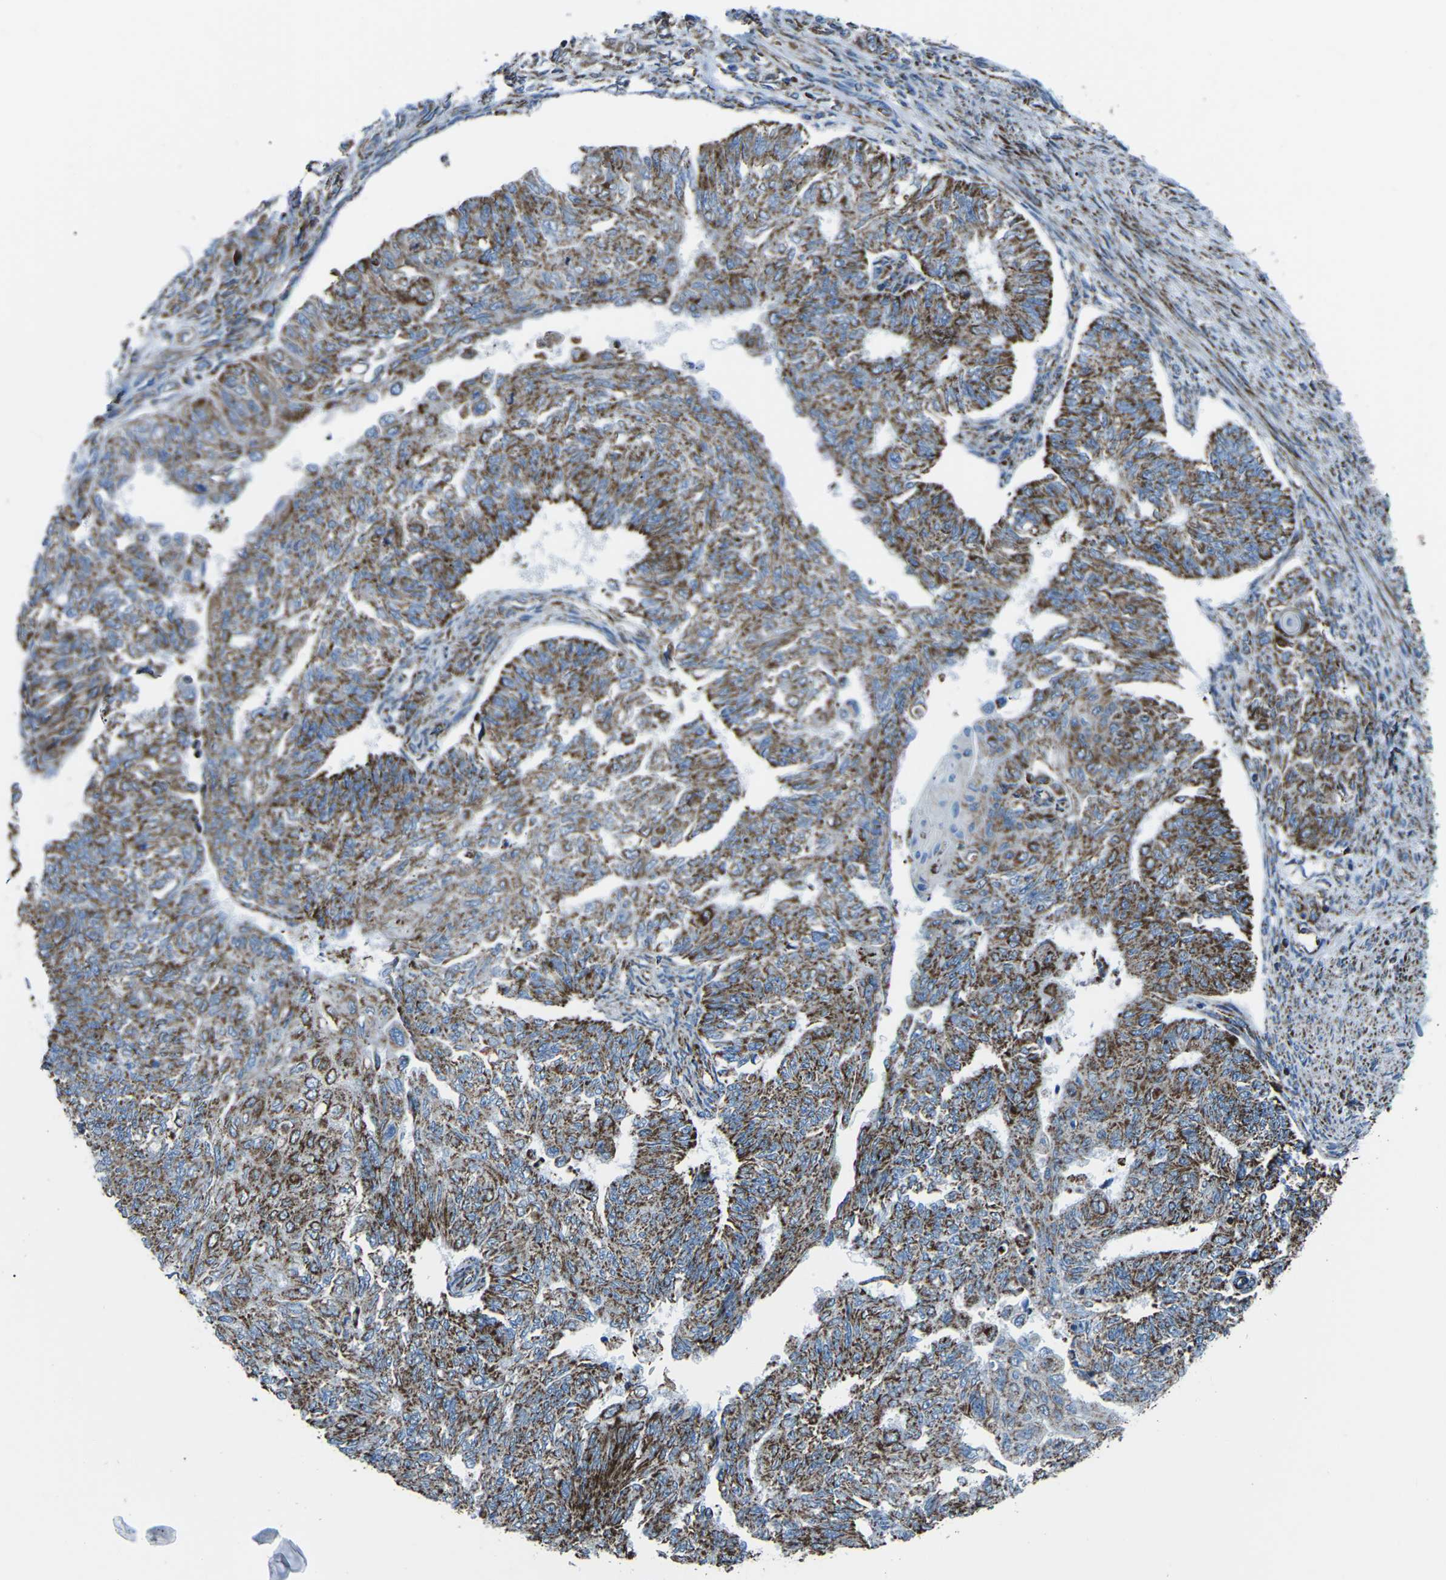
{"staining": {"intensity": "strong", "quantity": ">75%", "location": "cytoplasmic/membranous"}, "tissue": "endometrial cancer", "cell_type": "Tumor cells", "image_type": "cancer", "snomed": [{"axis": "morphology", "description": "Adenocarcinoma, NOS"}, {"axis": "topography", "description": "Endometrium"}], "caption": "Immunohistochemistry (IHC) (DAB) staining of human endometrial cancer displays strong cytoplasmic/membranous protein staining in approximately >75% of tumor cells.", "gene": "MT-CO2", "patient": {"sex": "female", "age": 32}}